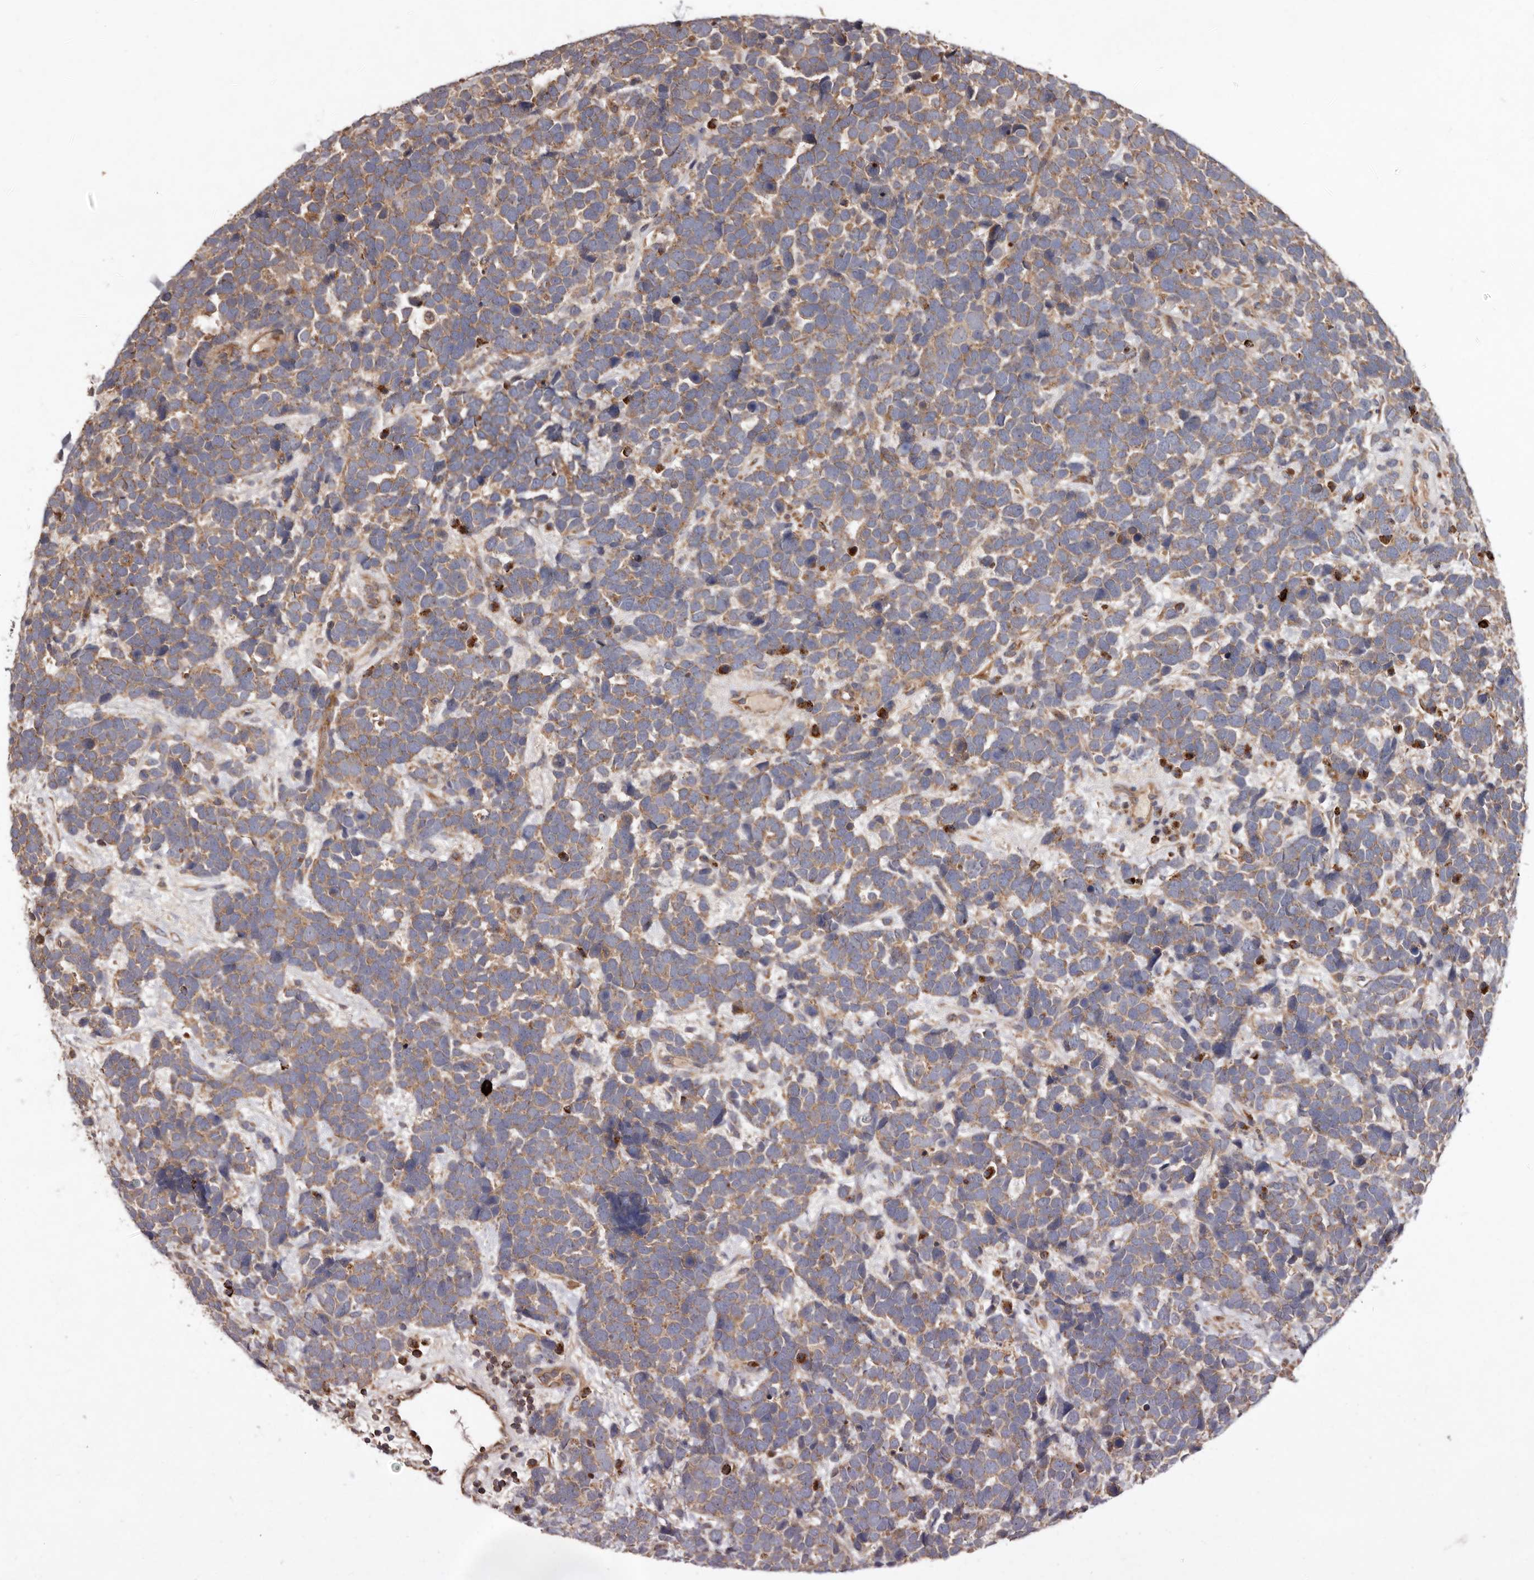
{"staining": {"intensity": "weak", "quantity": ">75%", "location": "cytoplasmic/membranous"}, "tissue": "urothelial cancer", "cell_type": "Tumor cells", "image_type": "cancer", "snomed": [{"axis": "morphology", "description": "Urothelial carcinoma, High grade"}, {"axis": "topography", "description": "Urinary bladder"}], "caption": "Approximately >75% of tumor cells in urothelial cancer display weak cytoplasmic/membranous protein positivity as visualized by brown immunohistochemical staining.", "gene": "GOT1L1", "patient": {"sex": "female", "age": 82}}